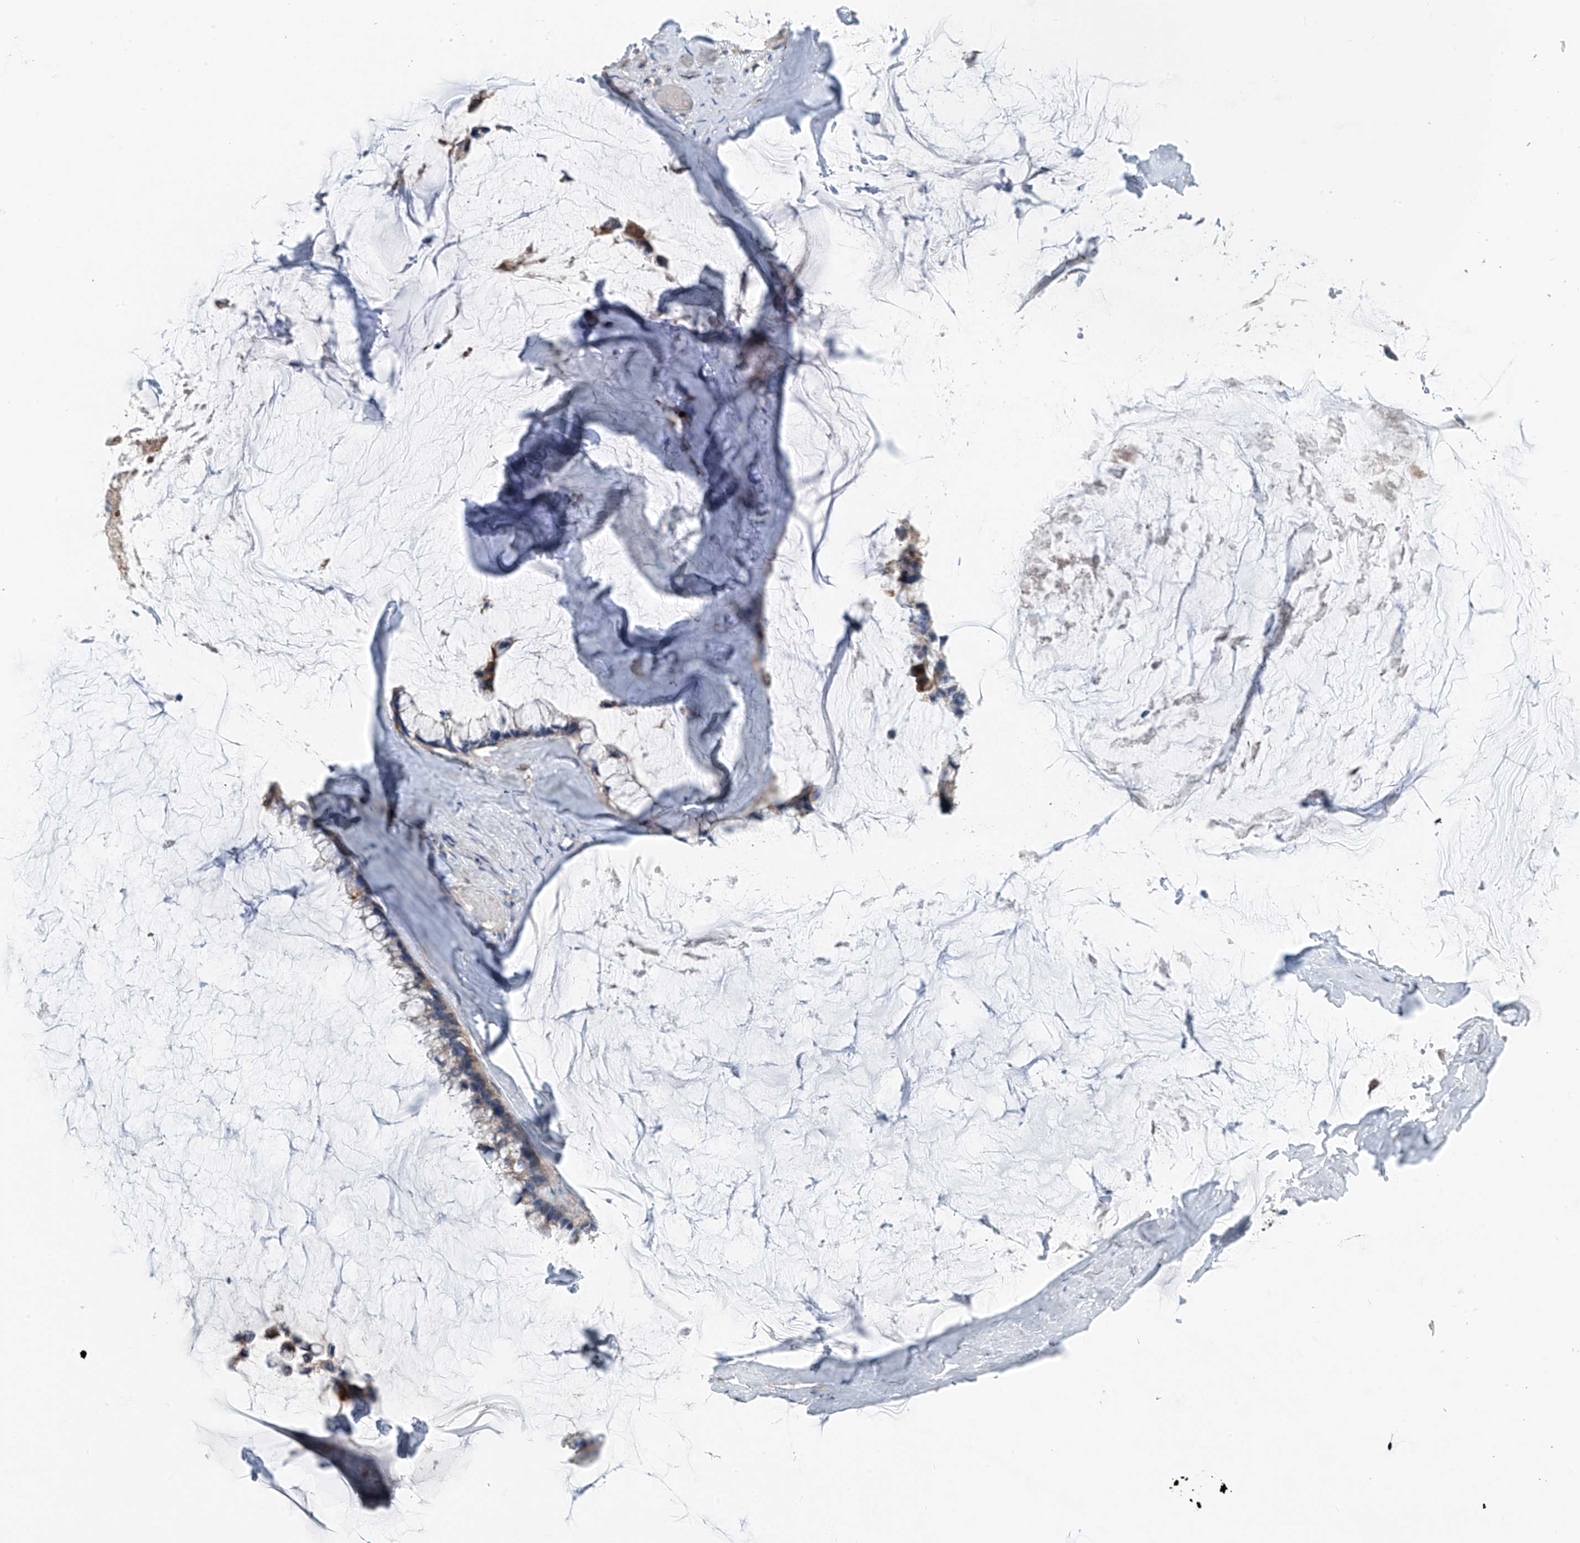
{"staining": {"intensity": "weak", "quantity": "<25%", "location": "cytoplasmic/membranous"}, "tissue": "ovarian cancer", "cell_type": "Tumor cells", "image_type": "cancer", "snomed": [{"axis": "morphology", "description": "Cystadenocarcinoma, mucinous, NOS"}, {"axis": "topography", "description": "Ovary"}], "caption": "The photomicrograph displays no staining of tumor cells in ovarian cancer. (DAB immunohistochemistry (IHC), high magnification).", "gene": "SYN3", "patient": {"sex": "female", "age": 39}}